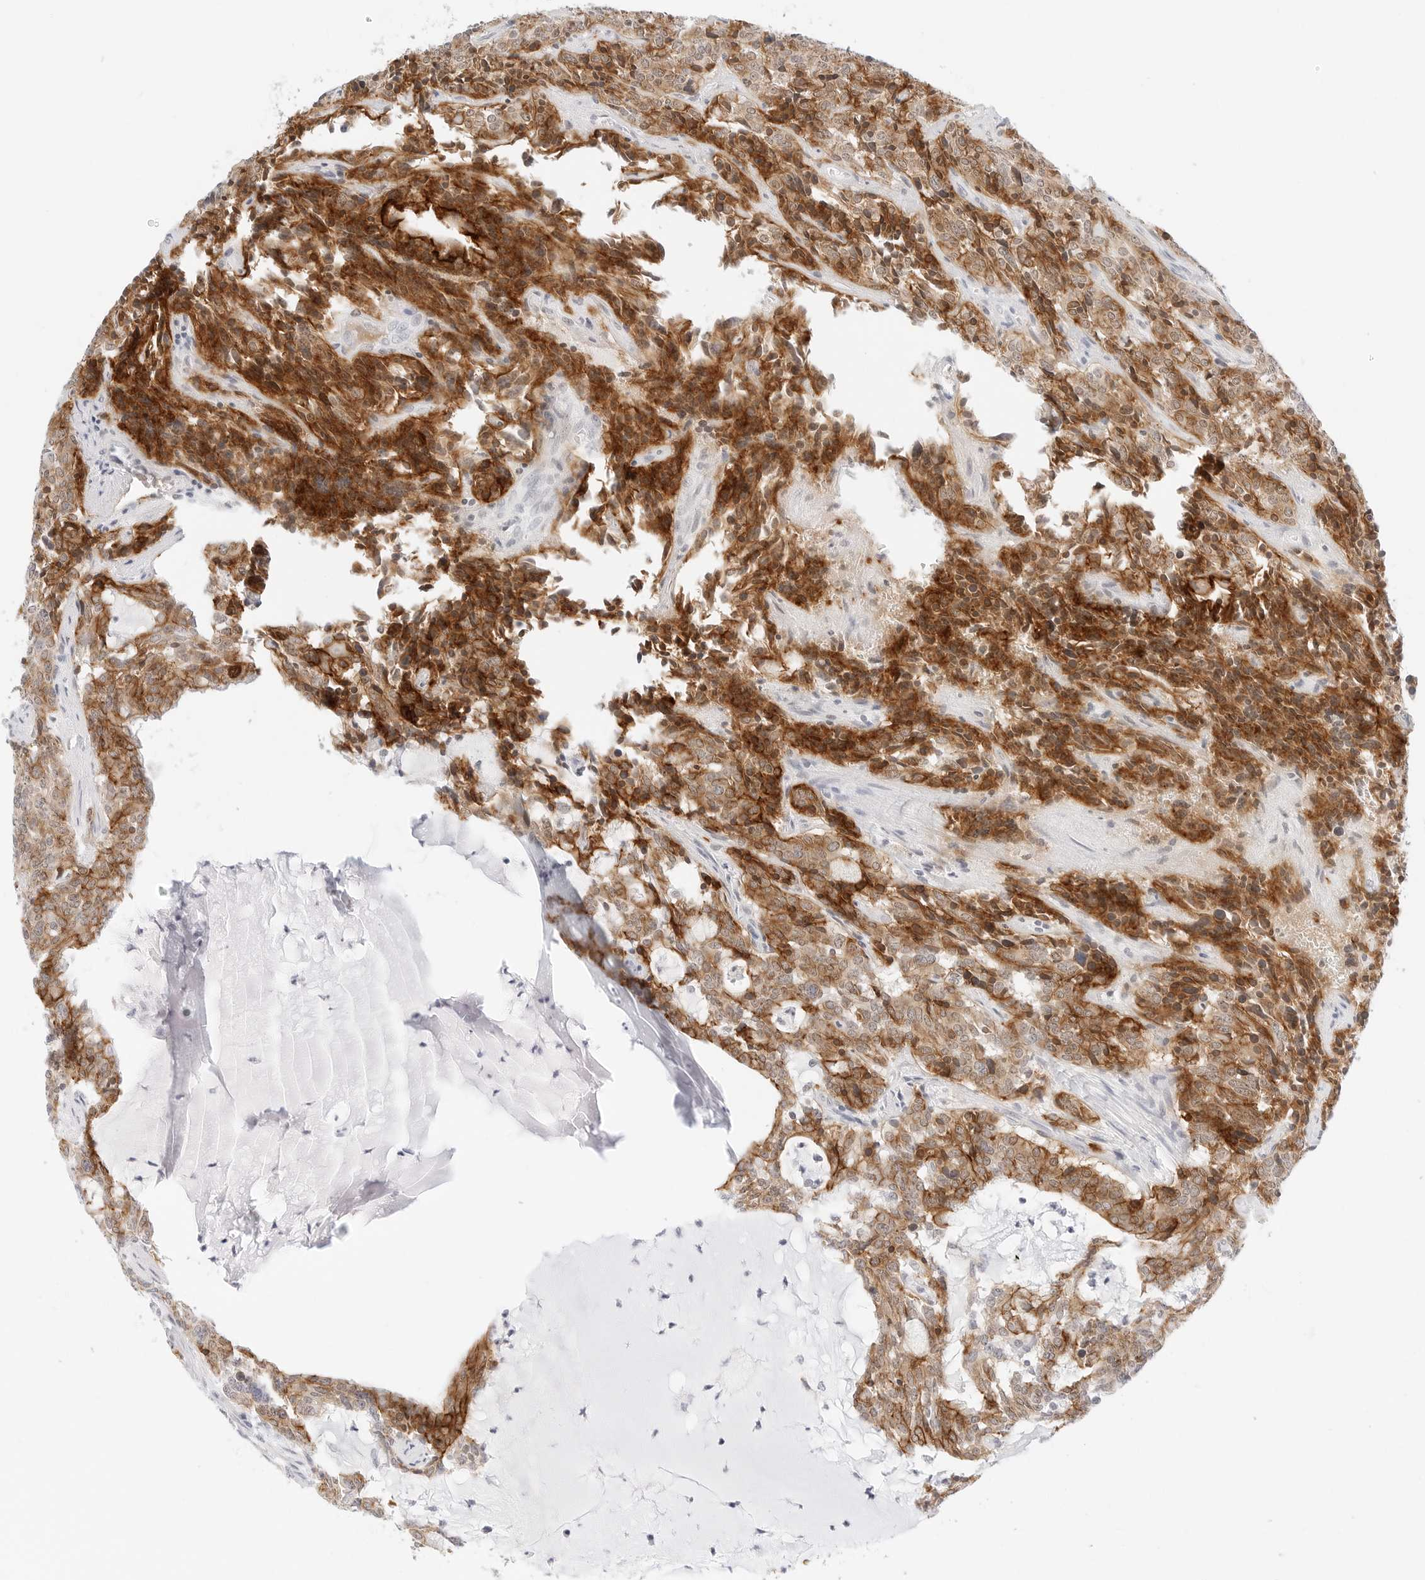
{"staining": {"intensity": "strong", "quantity": ">75%", "location": "cytoplasmic/membranous"}, "tissue": "carcinoid", "cell_type": "Tumor cells", "image_type": "cancer", "snomed": [{"axis": "morphology", "description": "Carcinoid, malignant, NOS"}, {"axis": "topography", "description": "Lung"}], "caption": "Immunohistochemistry (DAB) staining of carcinoid shows strong cytoplasmic/membranous protein expression in about >75% of tumor cells. (DAB IHC with brightfield microscopy, high magnification).", "gene": "CDH1", "patient": {"sex": "female", "age": 46}}